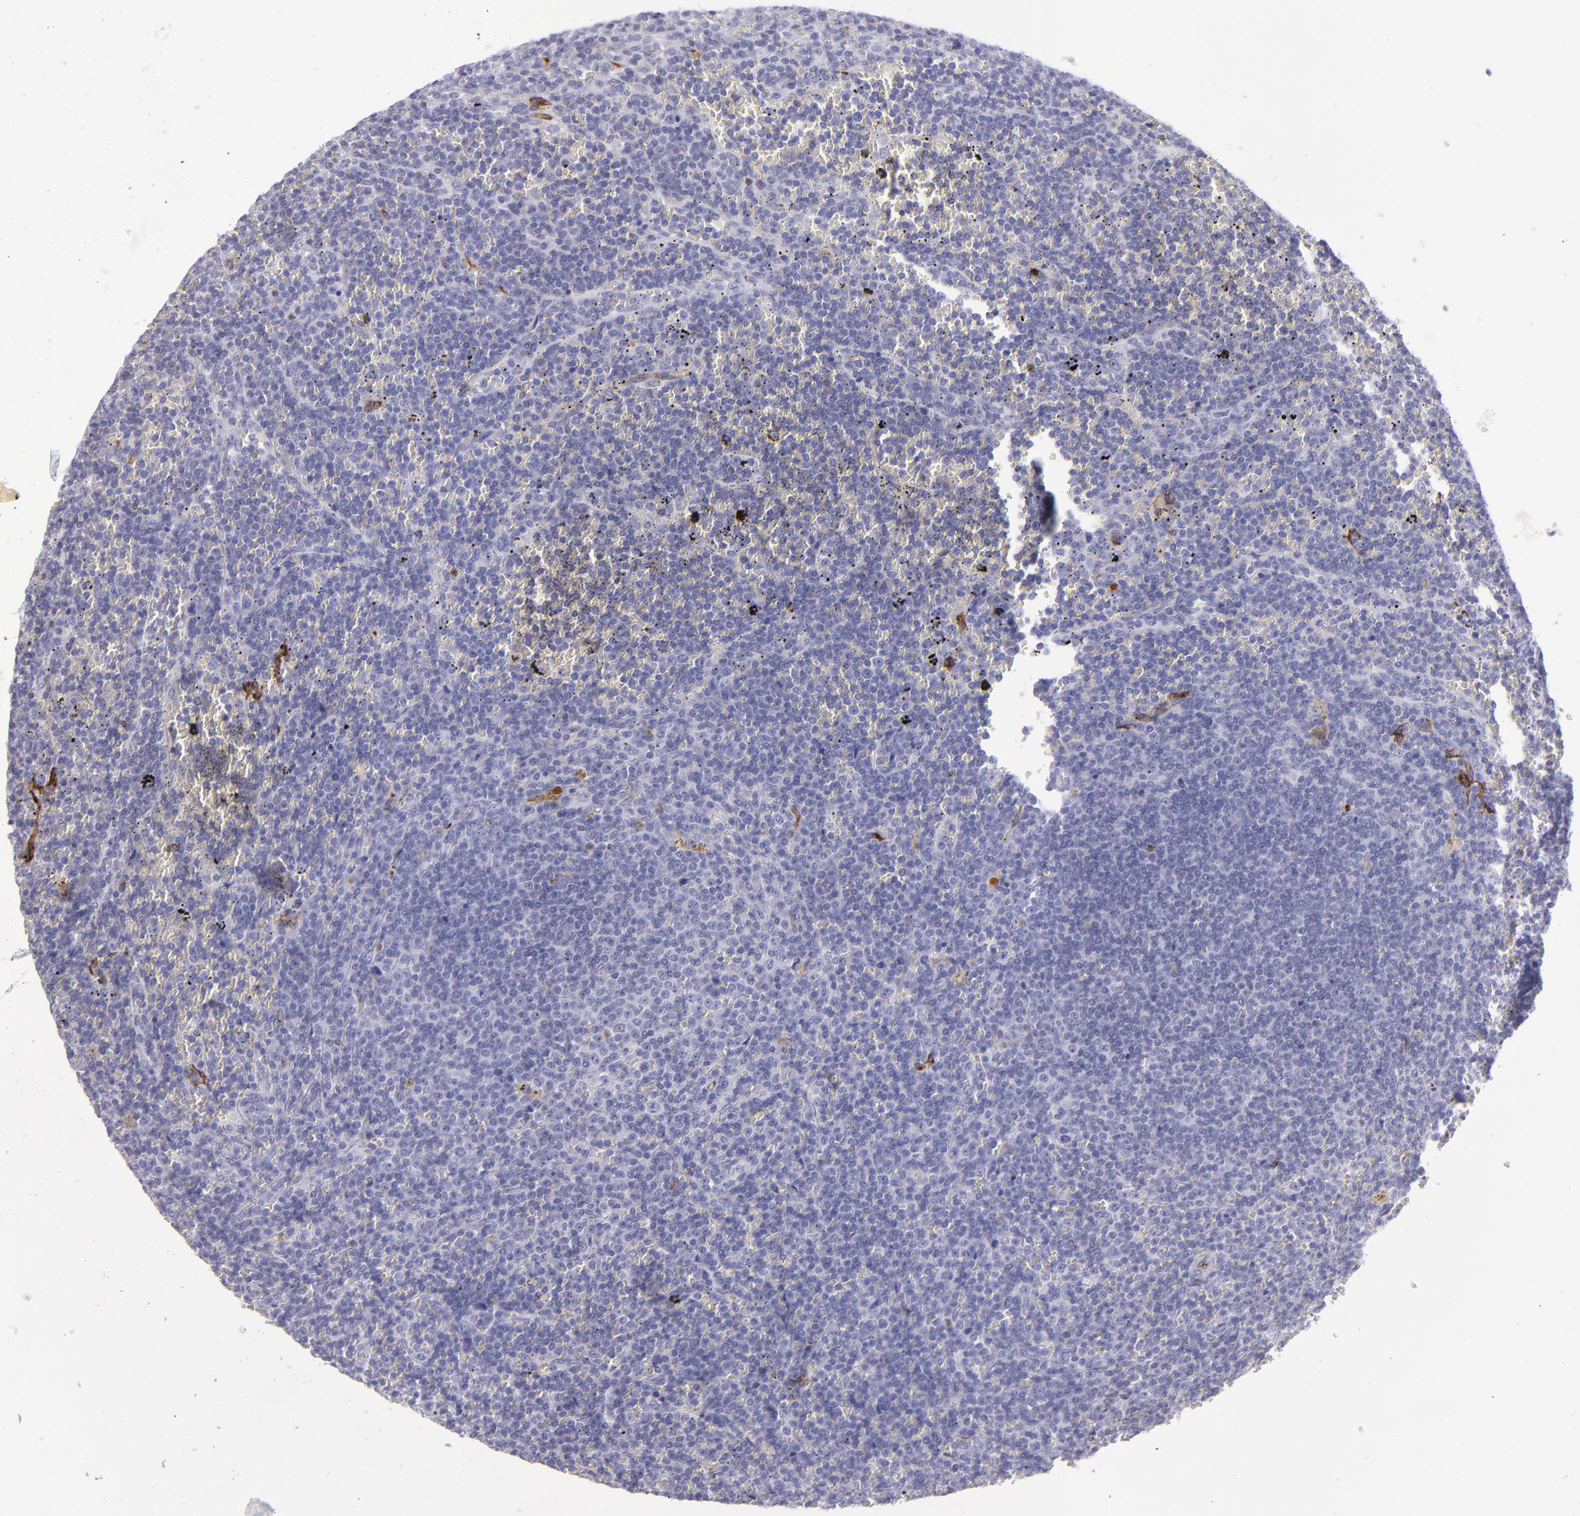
{"staining": {"intensity": "negative", "quantity": "none", "location": "none"}, "tissue": "lymphoma", "cell_type": "Tumor cells", "image_type": "cancer", "snomed": [{"axis": "morphology", "description": "Malignant lymphoma, non-Hodgkin's type, Low grade"}, {"axis": "topography", "description": "Spleen"}], "caption": "IHC micrograph of human low-grade malignant lymphoma, non-Hodgkin's type stained for a protein (brown), which reveals no staining in tumor cells. (IHC, brightfield microscopy, high magnification).", "gene": "ACE", "patient": {"sex": "male", "age": 80}}